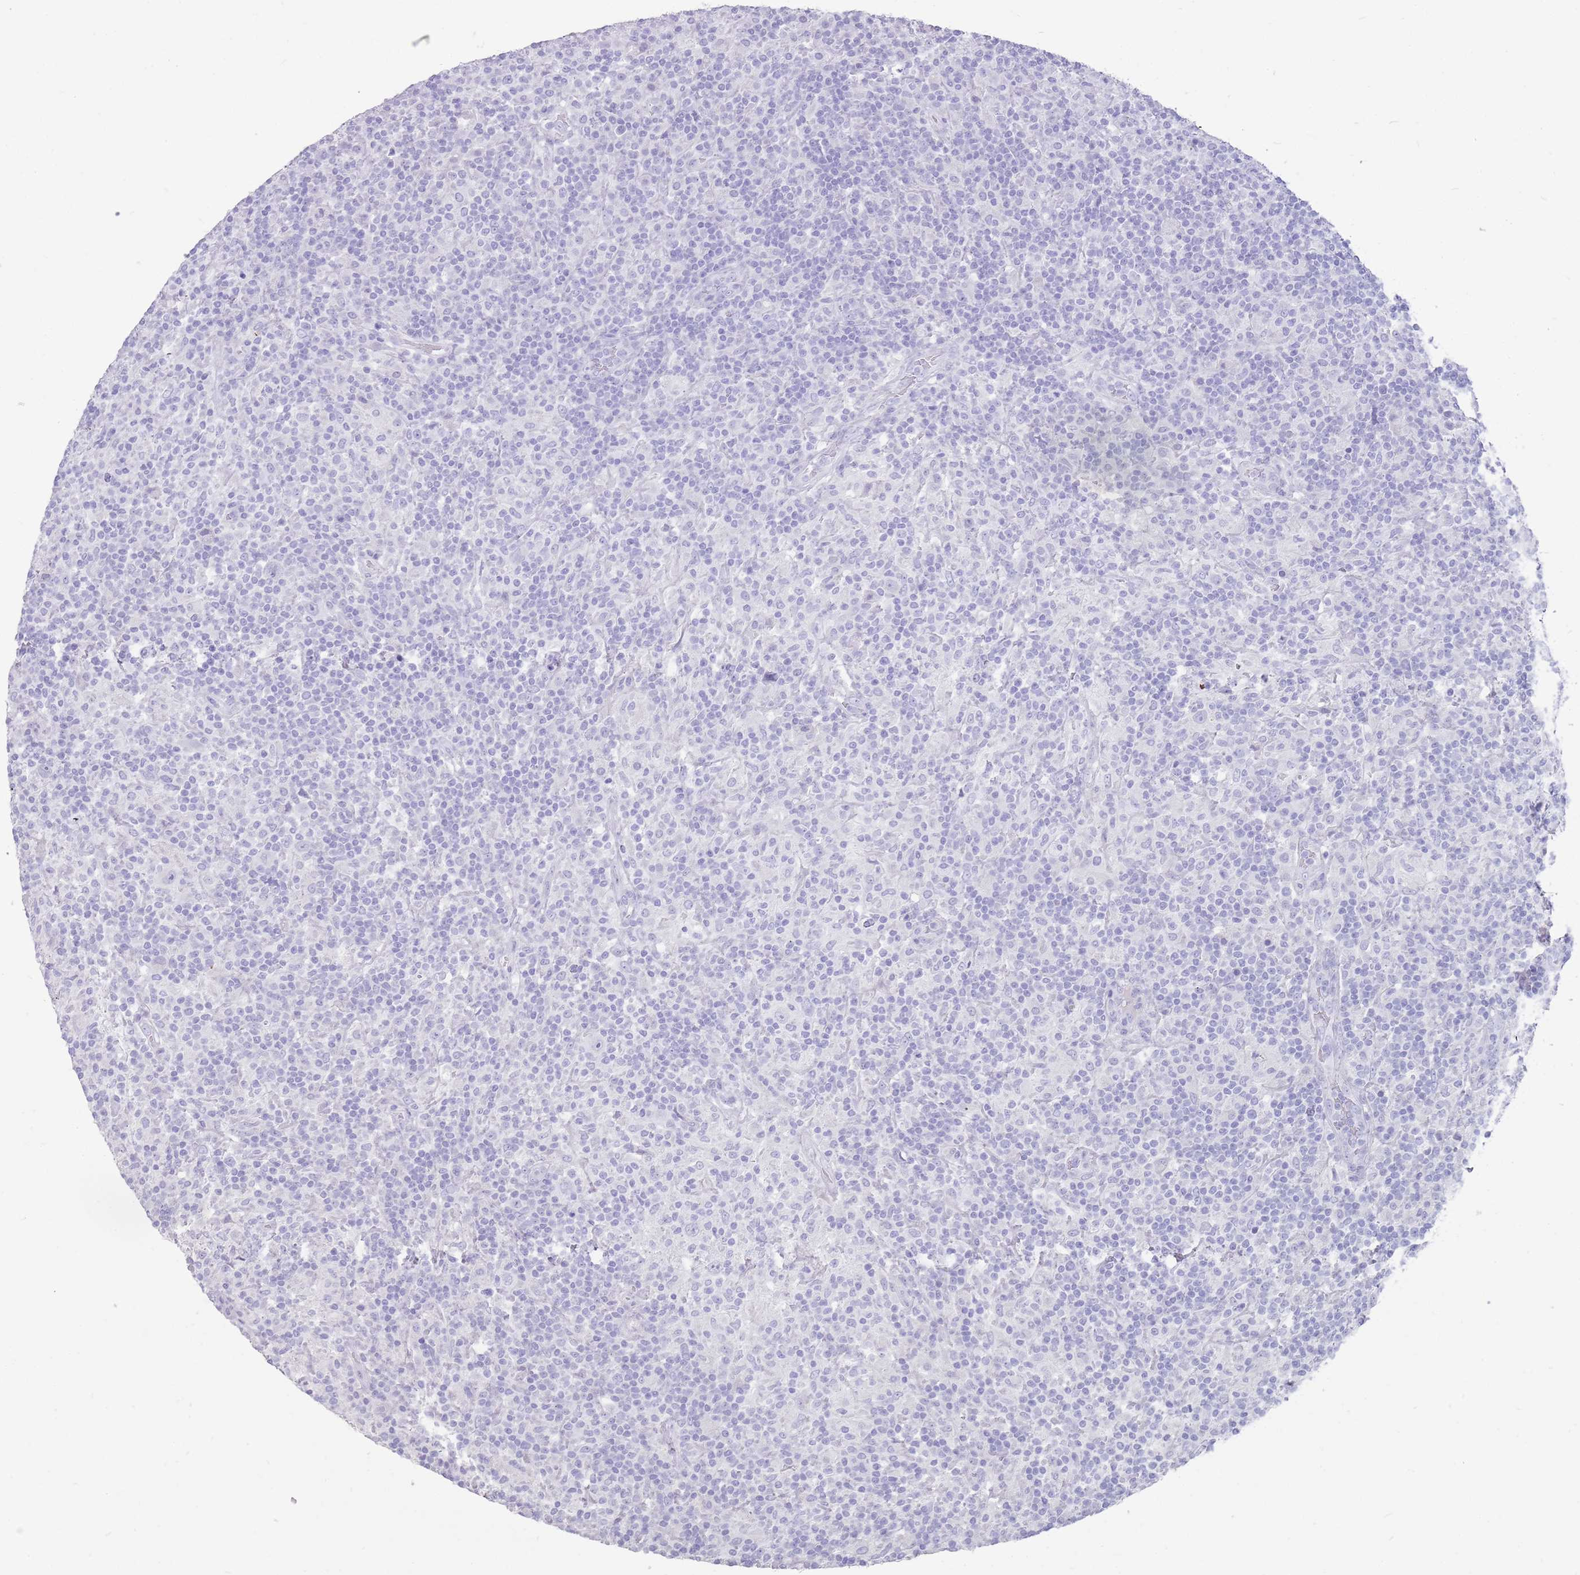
{"staining": {"intensity": "negative", "quantity": "none", "location": "none"}, "tissue": "lymphoma", "cell_type": "Tumor cells", "image_type": "cancer", "snomed": [{"axis": "morphology", "description": "Hodgkin's disease, NOS"}, {"axis": "topography", "description": "Lymph node"}], "caption": "An IHC photomicrograph of lymphoma is shown. There is no staining in tumor cells of lymphoma. Nuclei are stained in blue.", "gene": "NBPF3", "patient": {"sex": "male", "age": 70}}